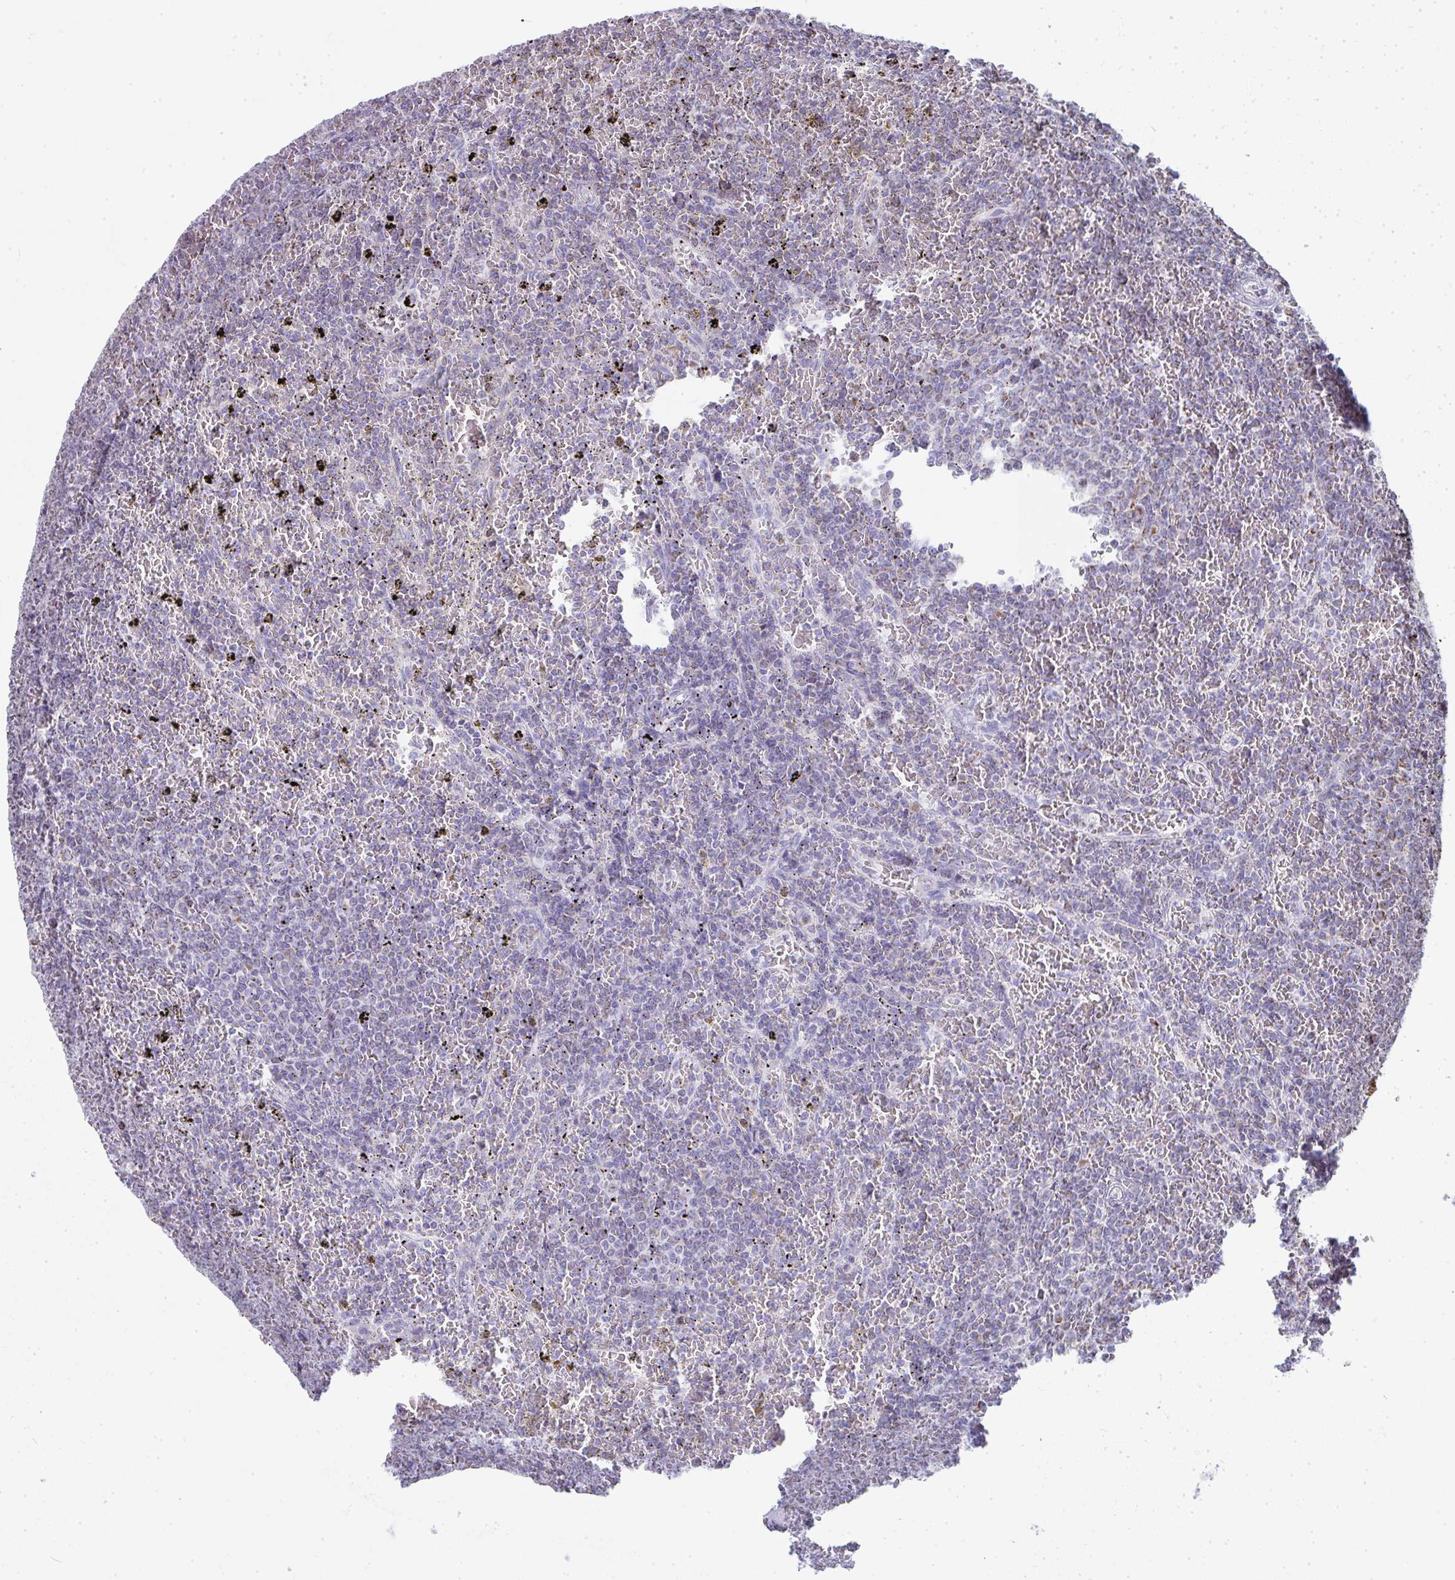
{"staining": {"intensity": "negative", "quantity": "none", "location": "none"}, "tissue": "lymphoma", "cell_type": "Tumor cells", "image_type": "cancer", "snomed": [{"axis": "morphology", "description": "Malignant lymphoma, non-Hodgkin's type, Low grade"}, {"axis": "topography", "description": "Spleen"}], "caption": "An IHC image of low-grade malignant lymphoma, non-Hodgkin's type is shown. There is no staining in tumor cells of low-grade malignant lymphoma, non-Hodgkin's type. Brightfield microscopy of immunohistochemistry stained with DAB (3,3'-diaminobenzidine) (brown) and hematoxylin (blue), captured at high magnification.", "gene": "SLC6A1", "patient": {"sex": "female", "age": 77}}